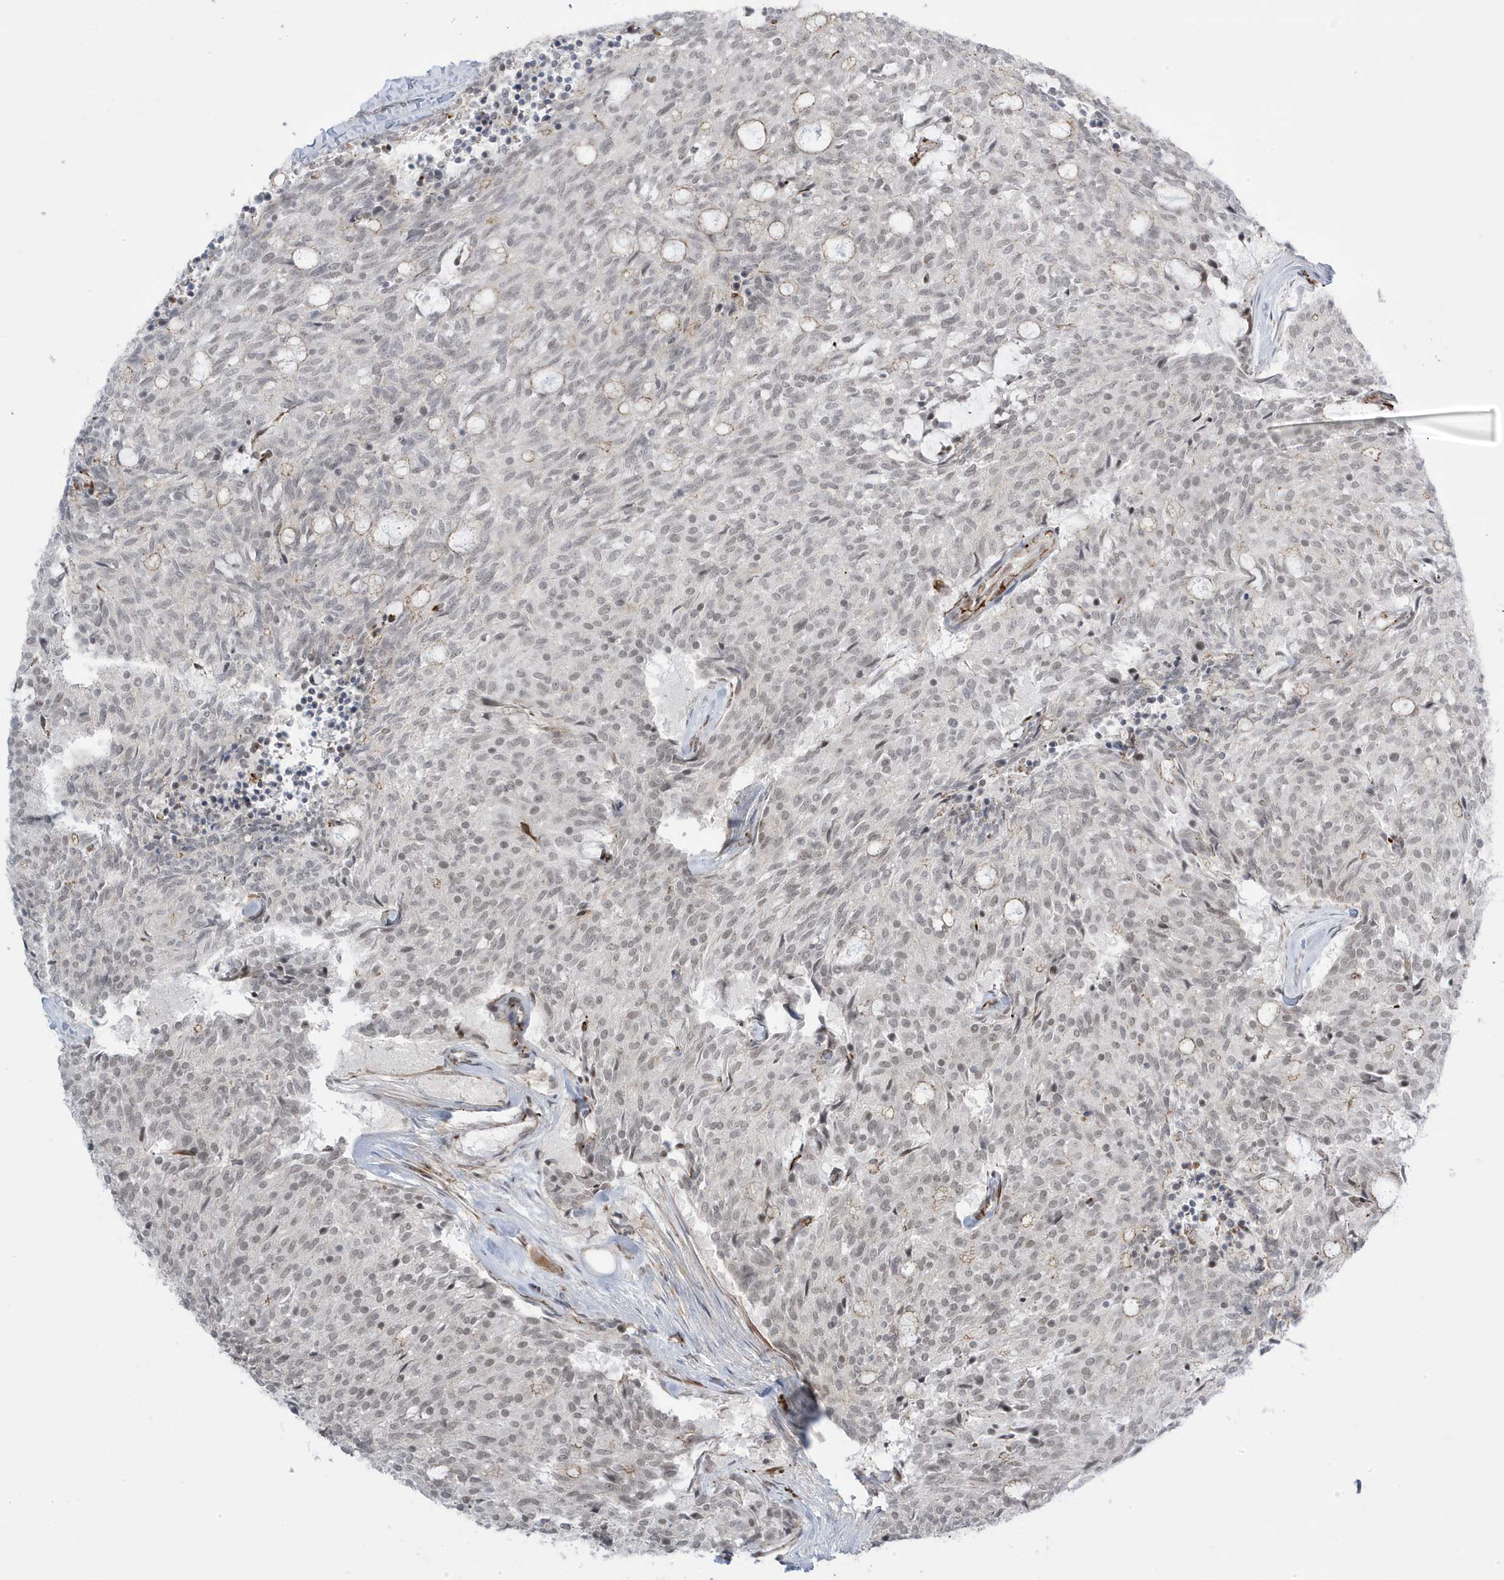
{"staining": {"intensity": "weak", "quantity": "<25%", "location": "nuclear"}, "tissue": "carcinoid", "cell_type": "Tumor cells", "image_type": "cancer", "snomed": [{"axis": "morphology", "description": "Carcinoid, malignant, NOS"}, {"axis": "topography", "description": "Pancreas"}], "caption": "Protein analysis of carcinoid (malignant) displays no significant staining in tumor cells.", "gene": "ADAMTSL3", "patient": {"sex": "female", "age": 54}}